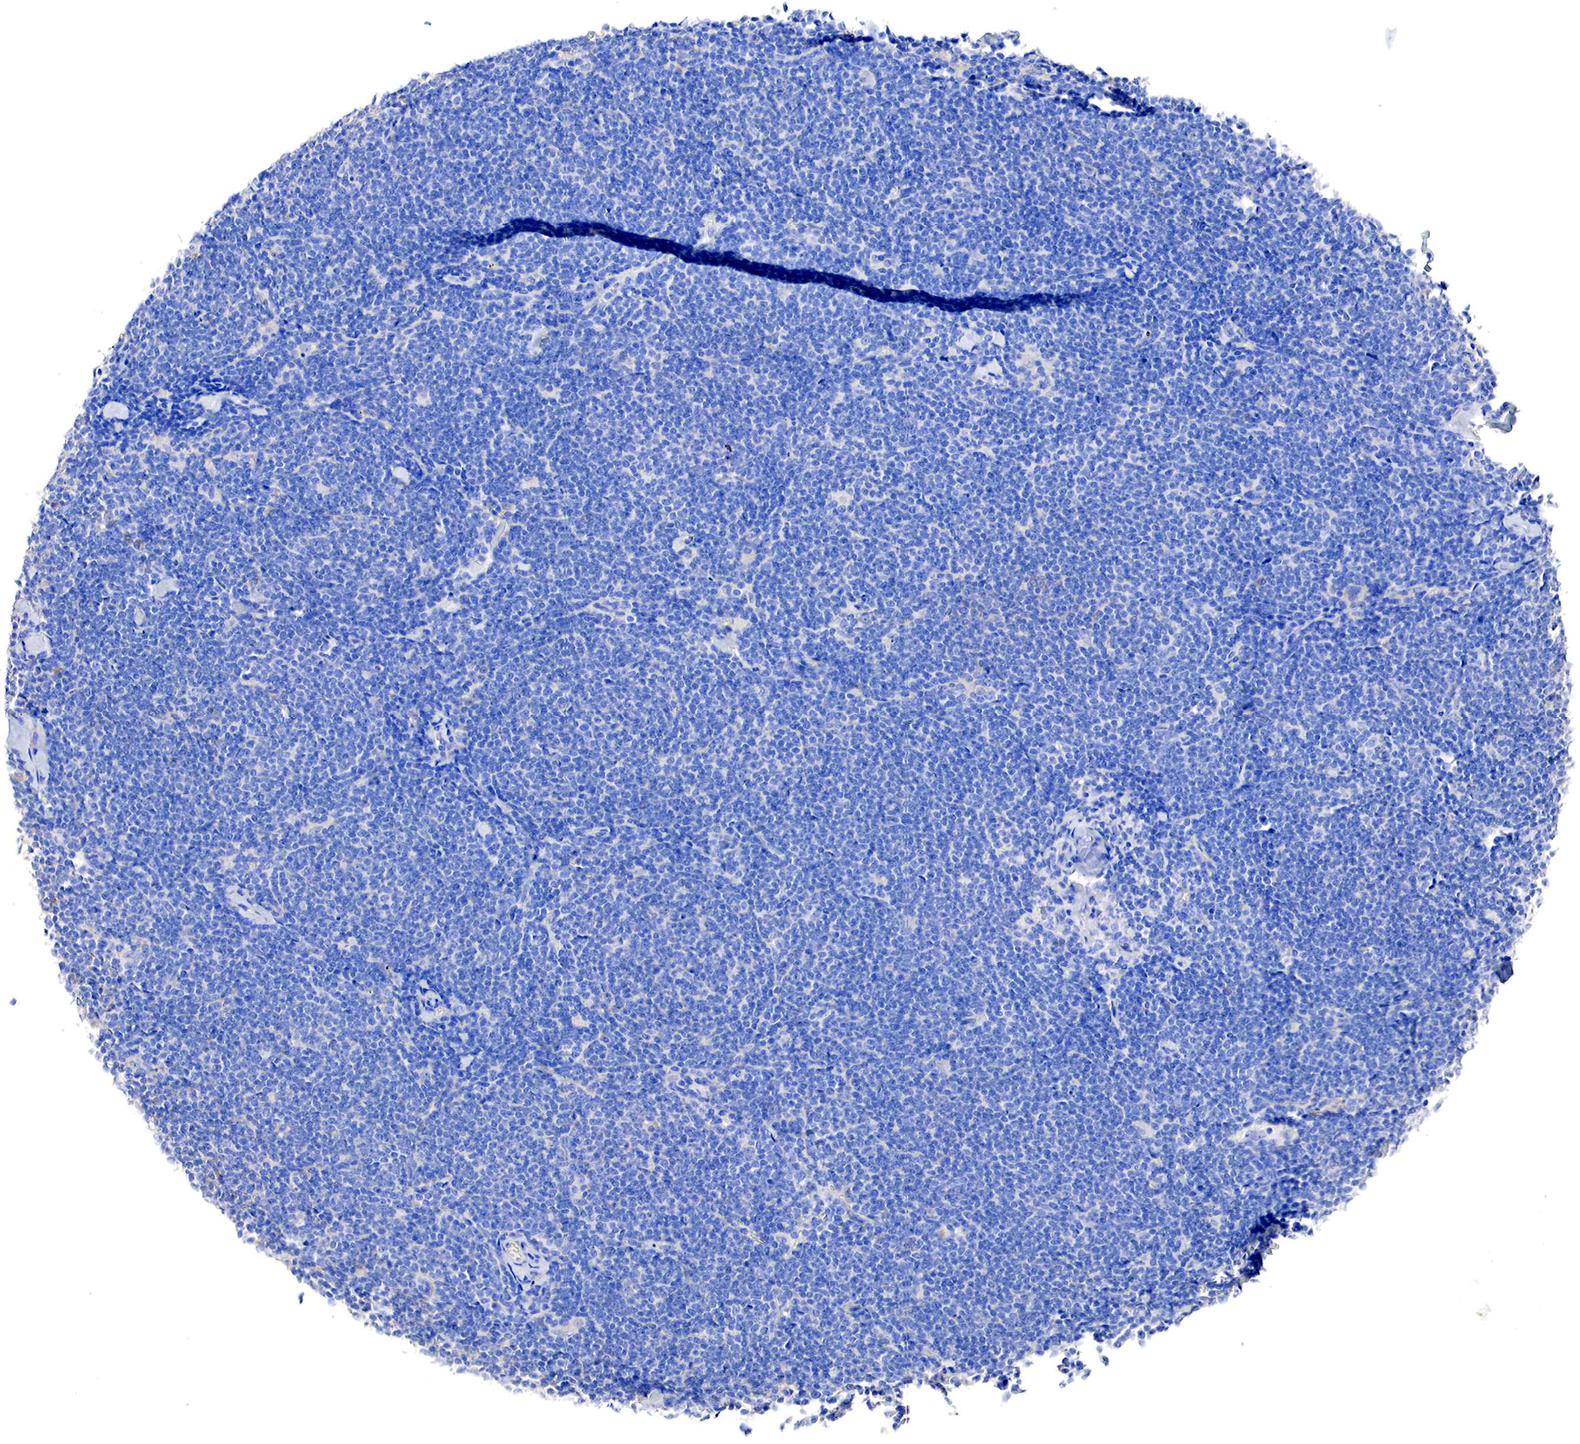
{"staining": {"intensity": "negative", "quantity": "none", "location": "none"}, "tissue": "lymphoma", "cell_type": "Tumor cells", "image_type": "cancer", "snomed": [{"axis": "morphology", "description": "Malignant lymphoma, non-Hodgkin's type, Low grade"}, {"axis": "topography", "description": "Lymph node"}], "caption": "Immunohistochemistry (IHC) photomicrograph of low-grade malignant lymphoma, non-Hodgkin's type stained for a protein (brown), which demonstrates no positivity in tumor cells.", "gene": "RDX", "patient": {"sex": "male", "age": 65}}